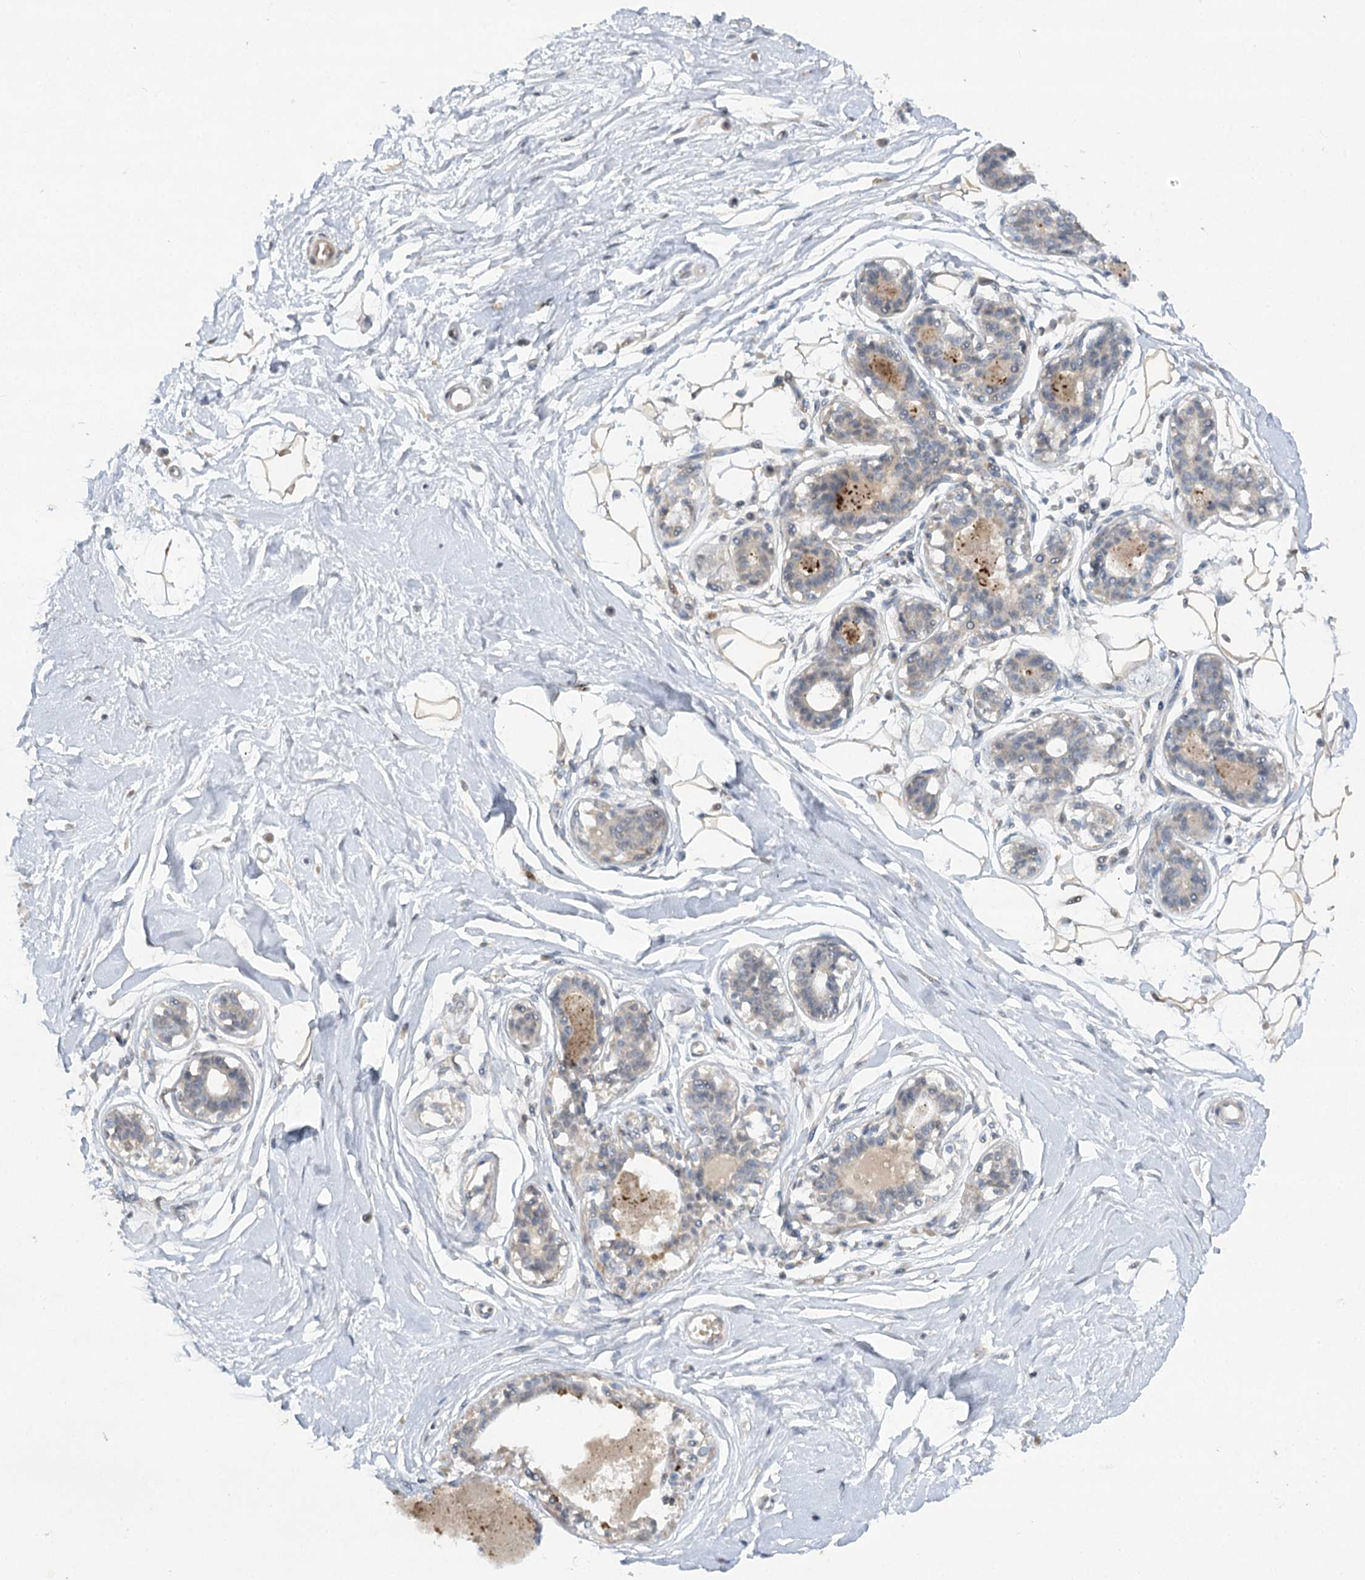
{"staining": {"intensity": "weak", "quantity": "25%-75%", "location": "cytoplasmic/membranous"}, "tissue": "breast", "cell_type": "Adipocytes", "image_type": "normal", "snomed": [{"axis": "morphology", "description": "Normal tissue, NOS"}, {"axis": "topography", "description": "Breast"}], "caption": "Protein analysis of unremarkable breast exhibits weak cytoplasmic/membranous expression in about 25%-75% of adipocytes. (DAB IHC, brown staining for protein, blue staining for nuclei).", "gene": "TRAF3IP1", "patient": {"sex": "female", "age": 45}}